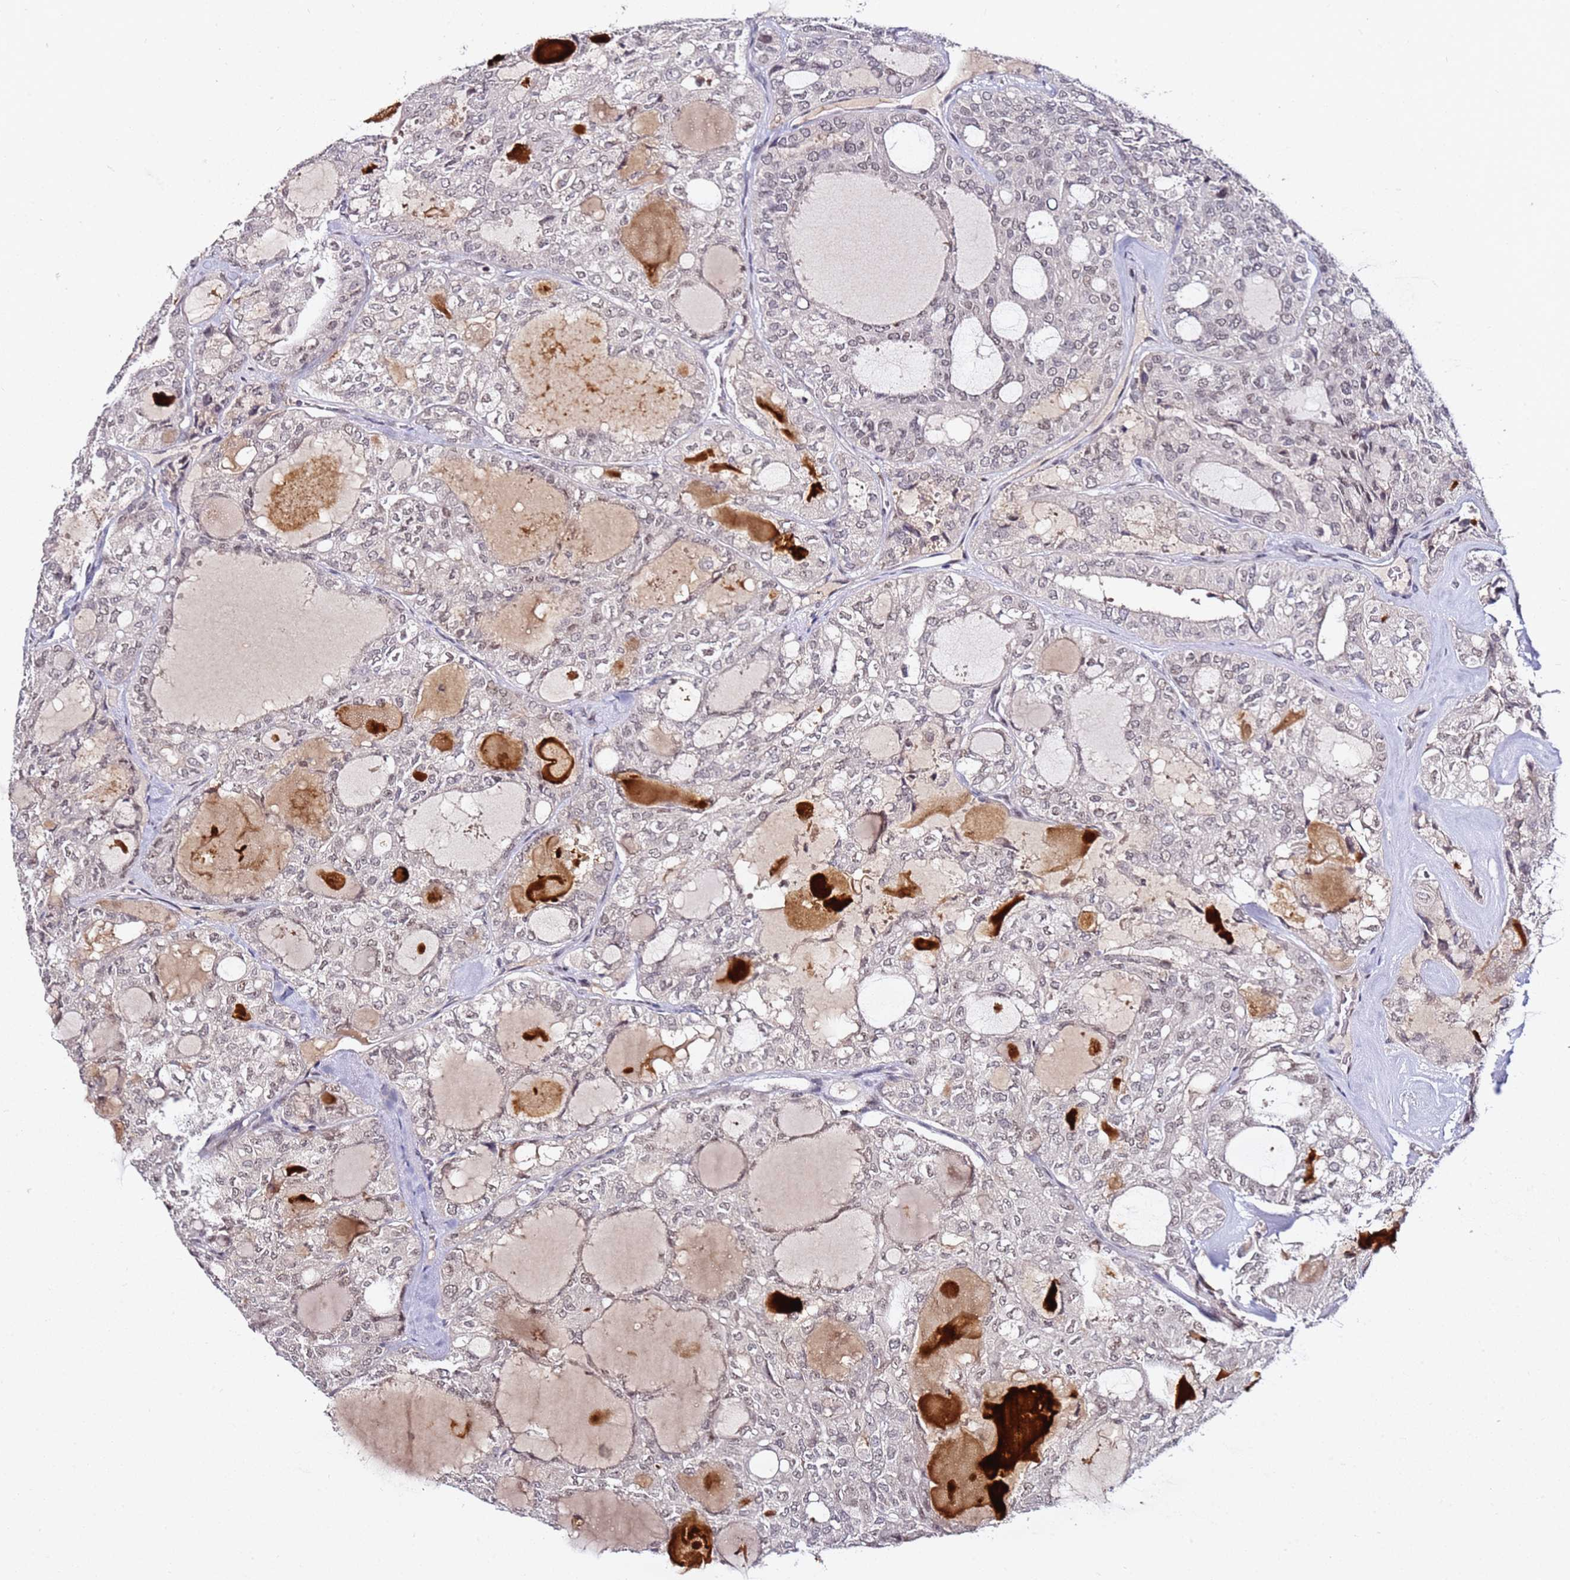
{"staining": {"intensity": "weak", "quantity": "<25%", "location": "nuclear"}, "tissue": "thyroid cancer", "cell_type": "Tumor cells", "image_type": "cancer", "snomed": [{"axis": "morphology", "description": "Follicular adenoma carcinoma, NOS"}, {"axis": "topography", "description": "Thyroid gland"}], "caption": "This is an IHC histopathology image of thyroid cancer (follicular adenoma carcinoma). There is no staining in tumor cells.", "gene": "FCF1", "patient": {"sex": "male", "age": 75}}